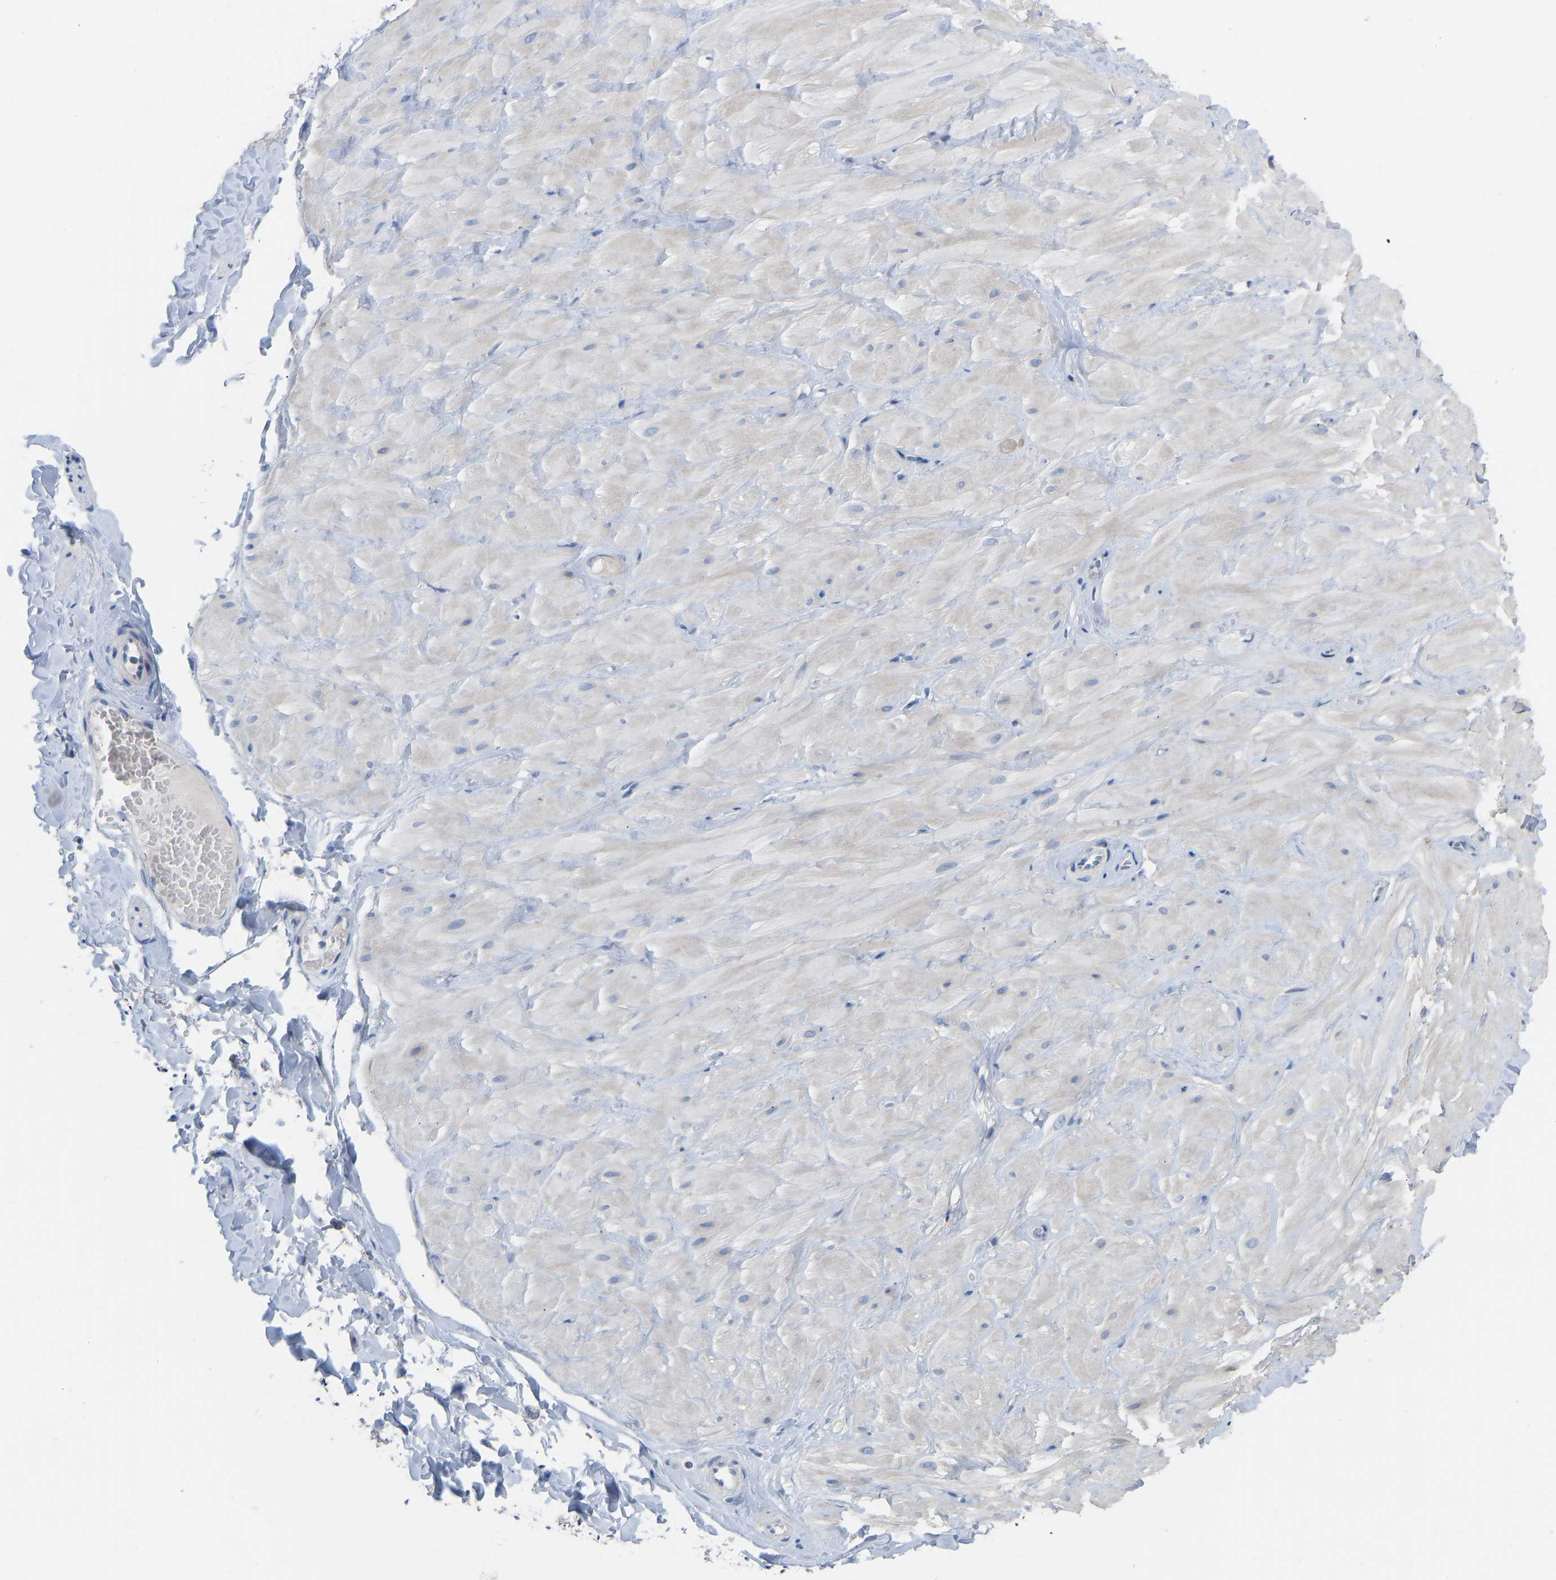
{"staining": {"intensity": "negative", "quantity": "none", "location": "none"}, "tissue": "adipose tissue", "cell_type": "Adipocytes", "image_type": "normal", "snomed": [{"axis": "morphology", "description": "Normal tissue, NOS"}, {"axis": "topography", "description": "Adipose tissue"}, {"axis": "topography", "description": "Vascular tissue"}, {"axis": "topography", "description": "Peripheral nerve tissue"}], "caption": "High power microscopy histopathology image of an immunohistochemistry photomicrograph of unremarkable adipose tissue, revealing no significant positivity in adipocytes. Brightfield microscopy of immunohistochemistry stained with DAB (3,3'-diaminobenzidine) (brown) and hematoxylin (blue), captured at high magnification.", "gene": "OLIG2", "patient": {"sex": "male", "age": 25}}